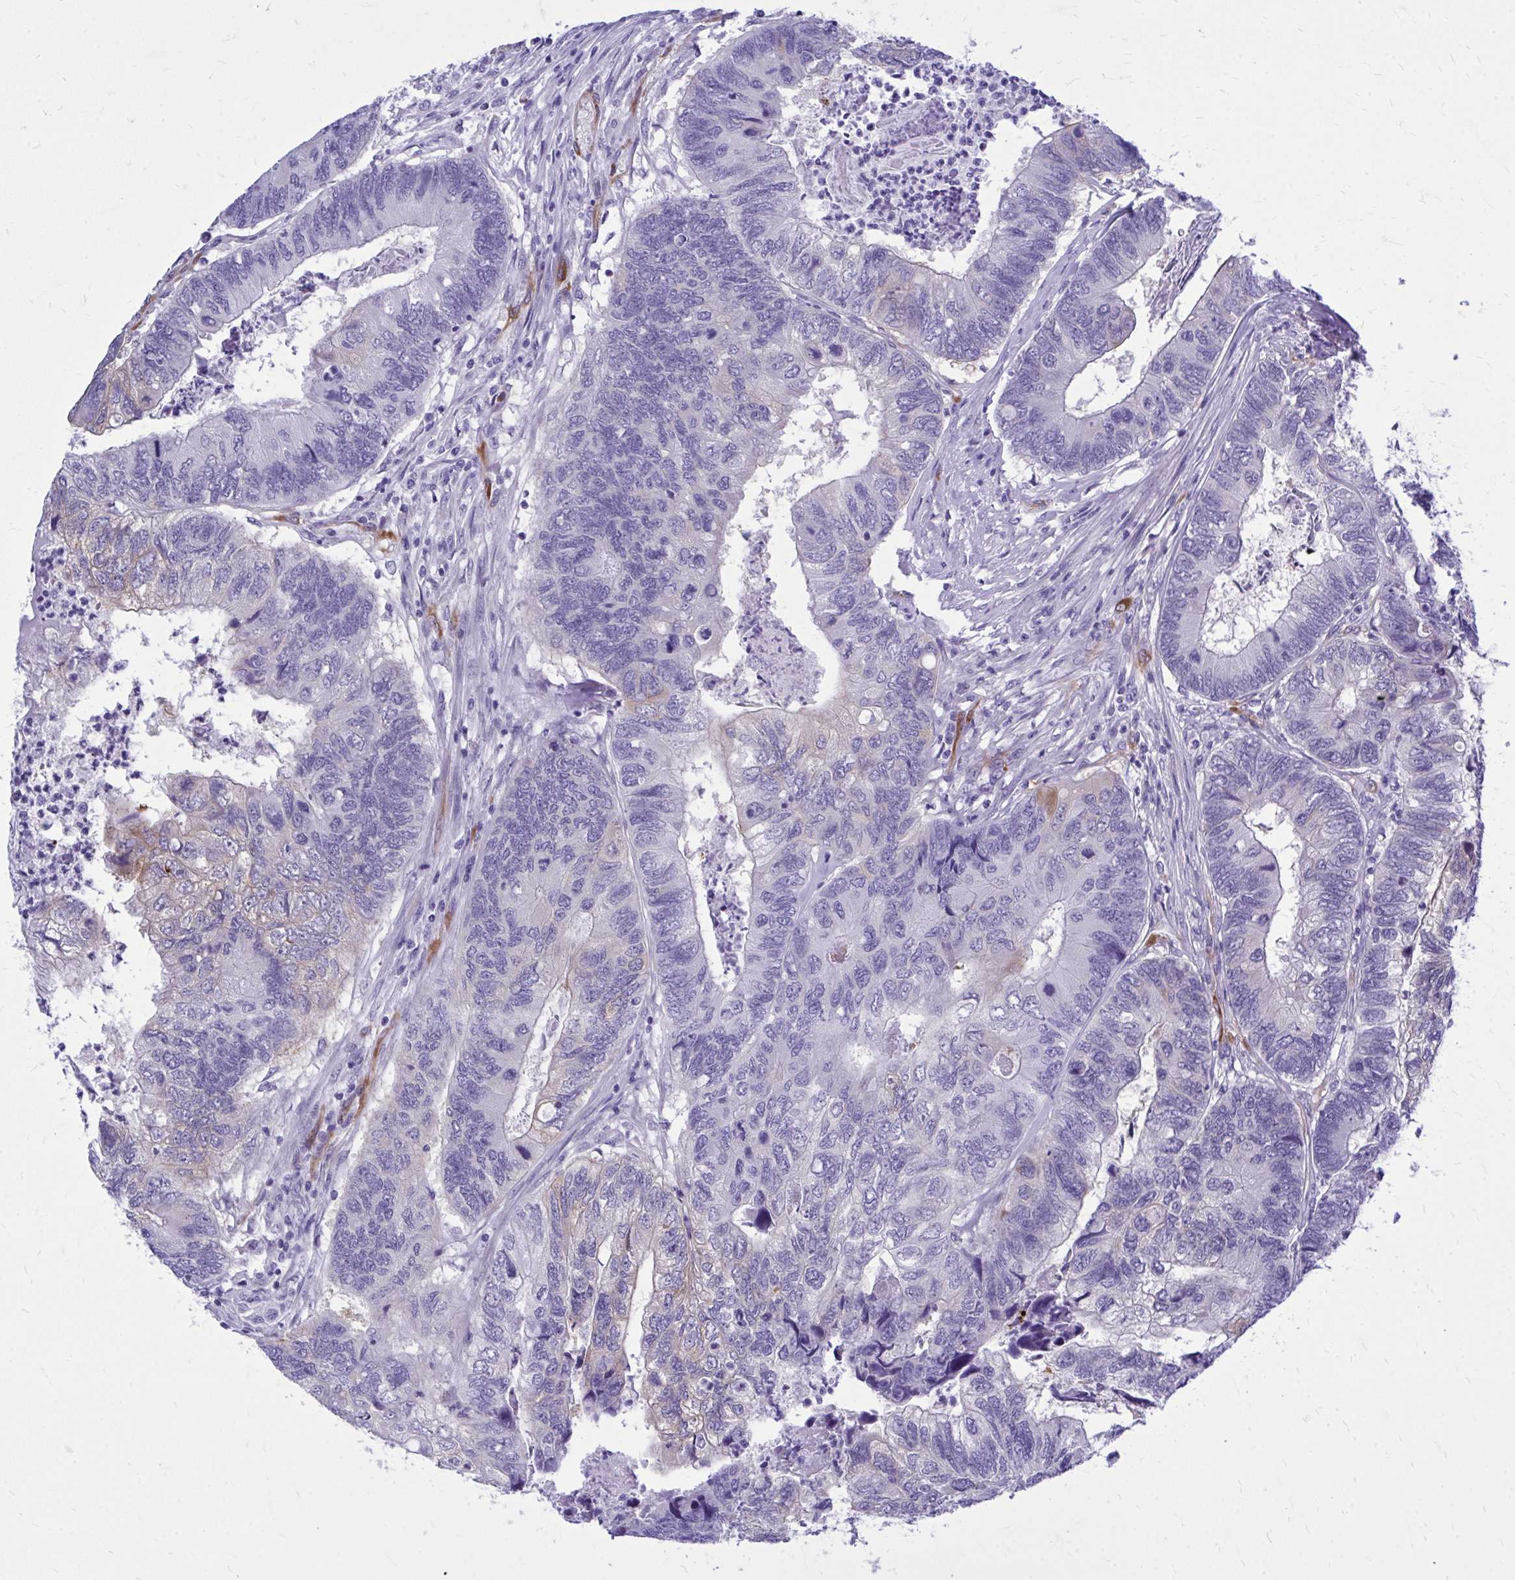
{"staining": {"intensity": "weak", "quantity": "<25%", "location": "cytoplasmic/membranous"}, "tissue": "colorectal cancer", "cell_type": "Tumor cells", "image_type": "cancer", "snomed": [{"axis": "morphology", "description": "Adenocarcinoma, NOS"}, {"axis": "topography", "description": "Colon"}], "caption": "Immunohistochemical staining of human colorectal cancer demonstrates no significant staining in tumor cells. (Brightfield microscopy of DAB immunohistochemistry at high magnification).", "gene": "EPB41L1", "patient": {"sex": "female", "age": 67}}